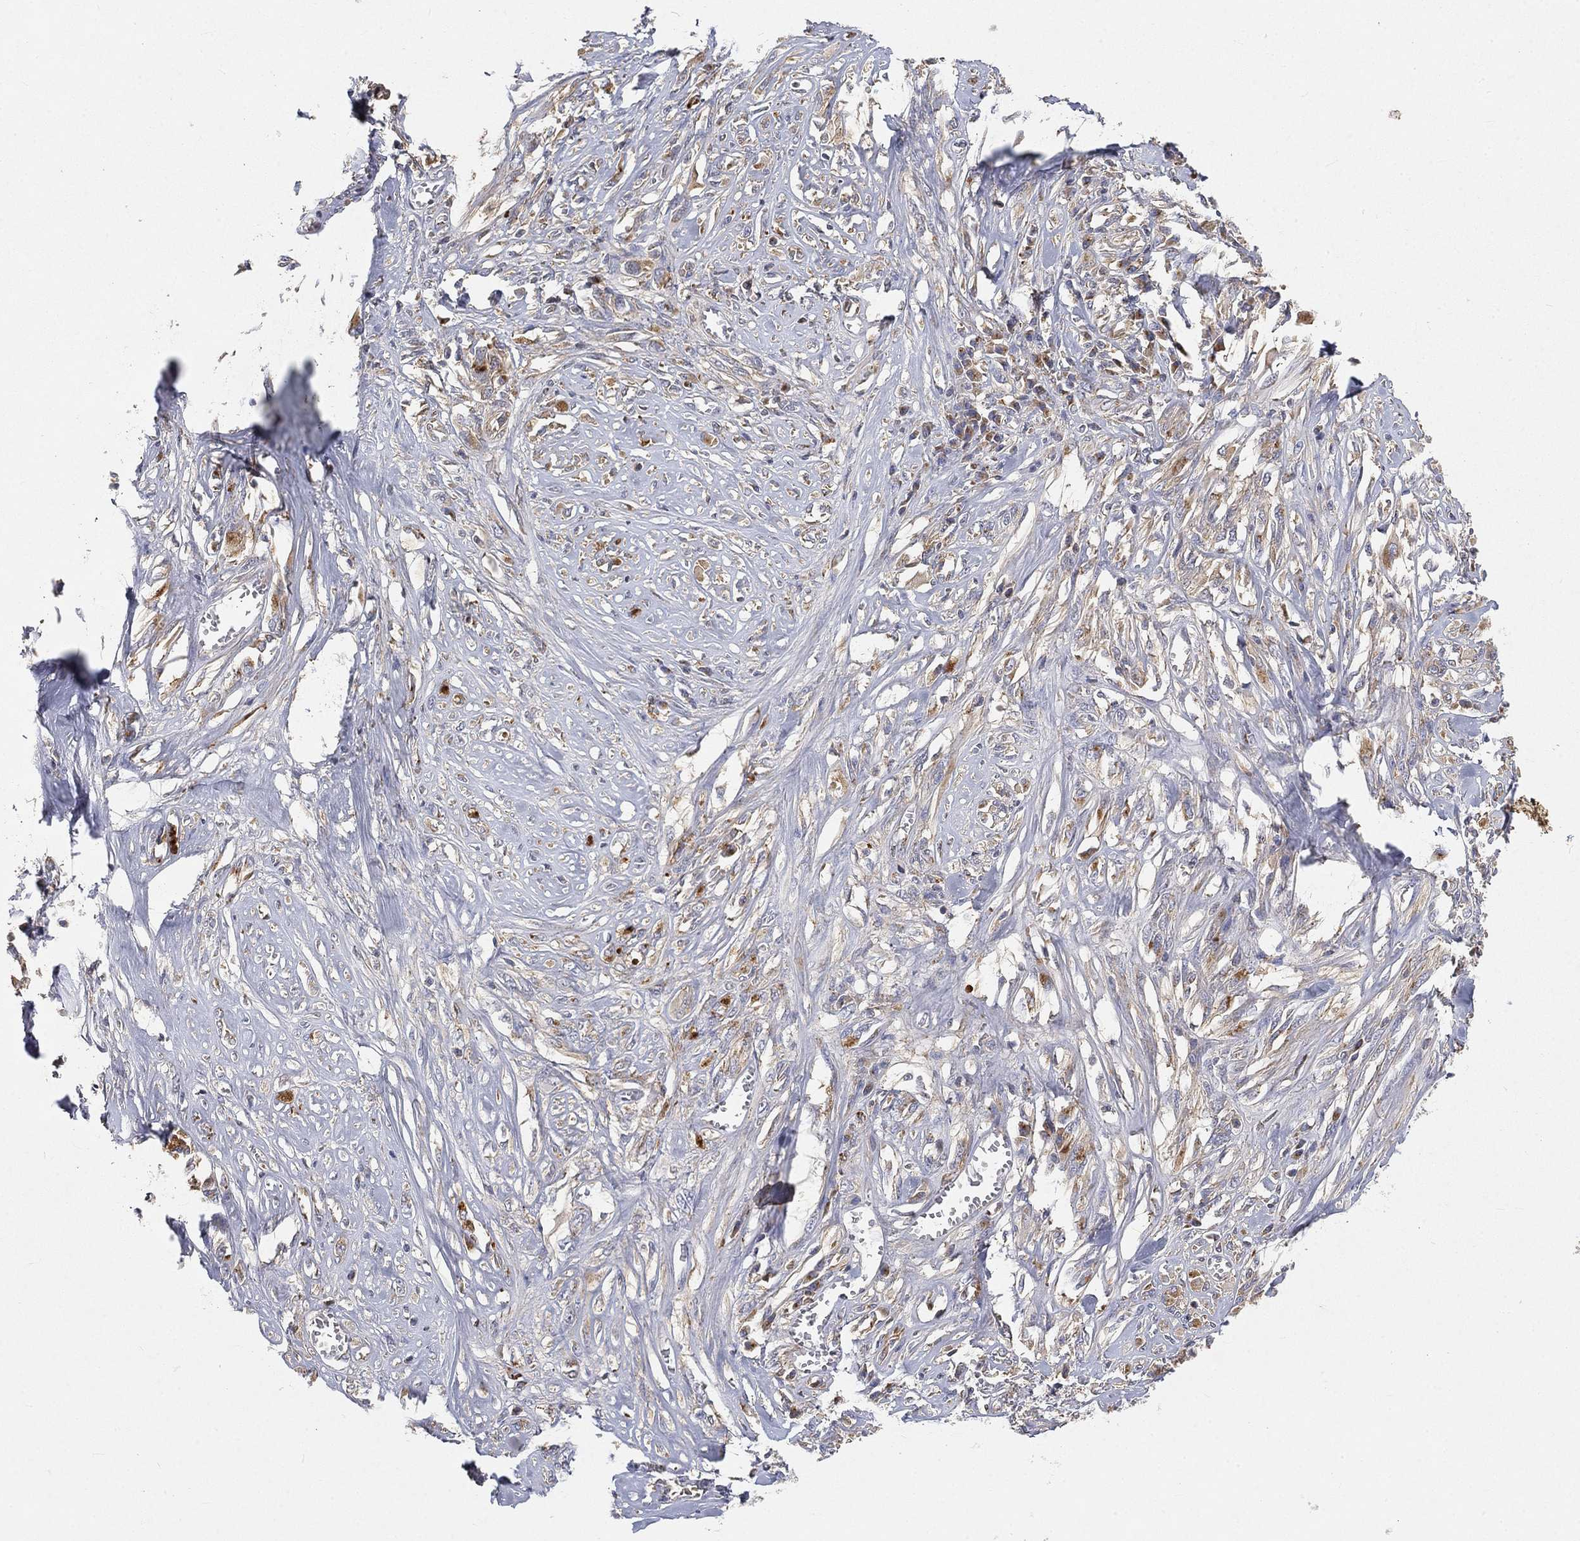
{"staining": {"intensity": "weak", "quantity": "<25%", "location": "cytoplasmic/membranous"}, "tissue": "melanoma", "cell_type": "Tumor cells", "image_type": "cancer", "snomed": [{"axis": "morphology", "description": "Malignant melanoma, NOS"}, {"axis": "topography", "description": "Skin"}], "caption": "This micrograph is of melanoma stained with immunohistochemistry (IHC) to label a protein in brown with the nuclei are counter-stained blue. There is no staining in tumor cells. The staining was performed using DAB to visualize the protein expression in brown, while the nuclei were stained in blue with hematoxylin (Magnification: 20x).", "gene": "CTSL", "patient": {"sex": "female", "age": 91}}